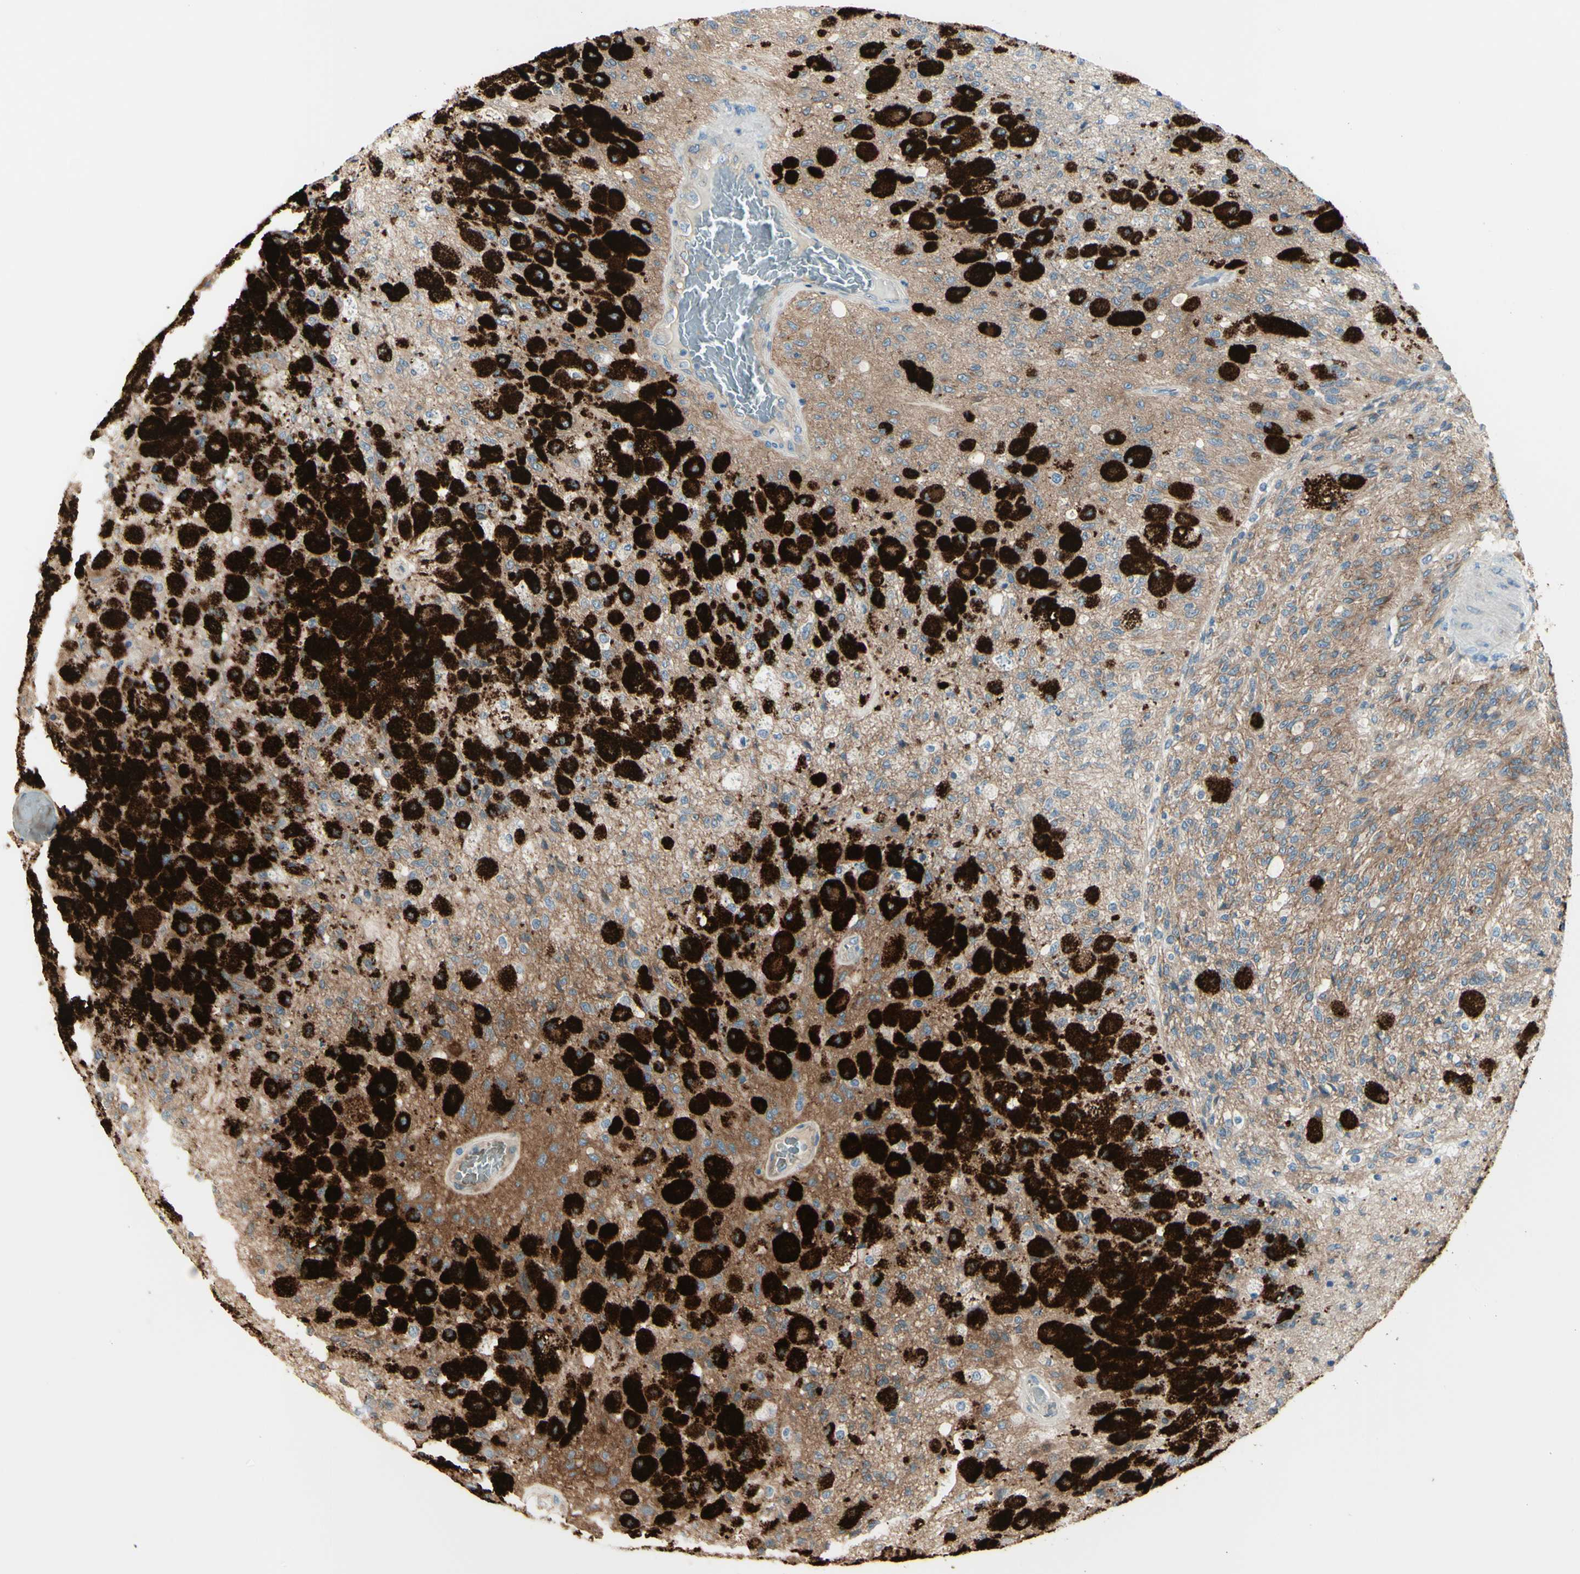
{"staining": {"intensity": "strong", "quantity": ">75%", "location": "cytoplasmic/membranous"}, "tissue": "glioma", "cell_type": "Tumor cells", "image_type": "cancer", "snomed": [{"axis": "morphology", "description": "Normal tissue, NOS"}, {"axis": "morphology", "description": "Glioma, malignant, High grade"}, {"axis": "topography", "description": "Cerebral cortex"}], "caption": "Human glioma stained with a protein marker shows strong staining in tumor cells.", "gene": "PCDHGA2", "patient": {"sex": "male", "age": 77}}